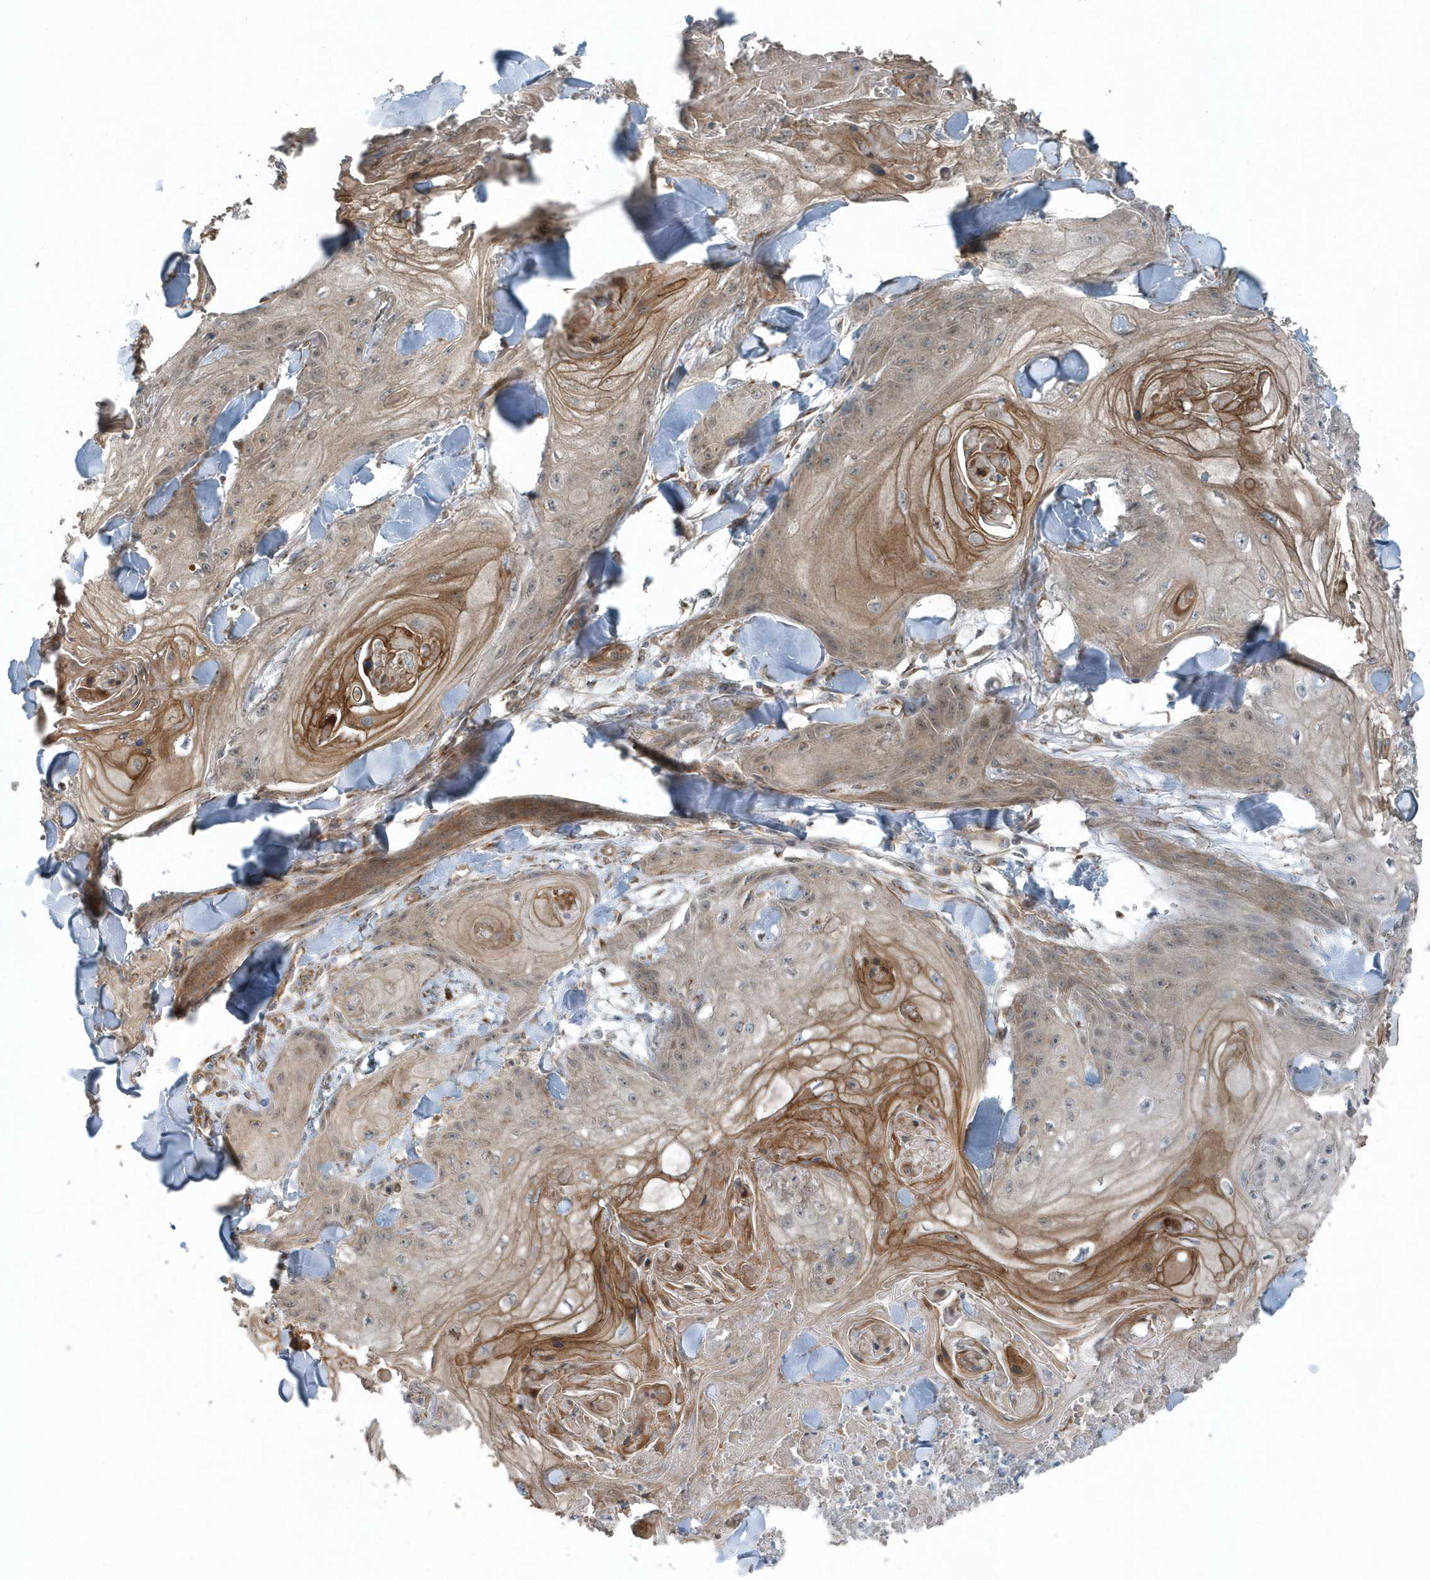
{"staining": {"intensity": "moderate", "quantity": "<25%", "location": "cytoplasmic/membranous"}, "tissue": "skin cancer", "cell_type": "Tumor cells", "image_type": "cancer", "snomed": [{"axis": "morphology", "description": "Squamous cell carcinoma, NOS"}, {"axis": "topography", "description": "Skin"}], "caption": "Immunohistochemical staining of skin squamous cell carcinoma demonstrates low levels of moderate cytoplasmic/membranous expression in about <25% of tumor cells. (DAB IHC with brightfield microscopy, high magnification).", "gene": "GCC2", "patient": {"sex": "male", "age": 74}}